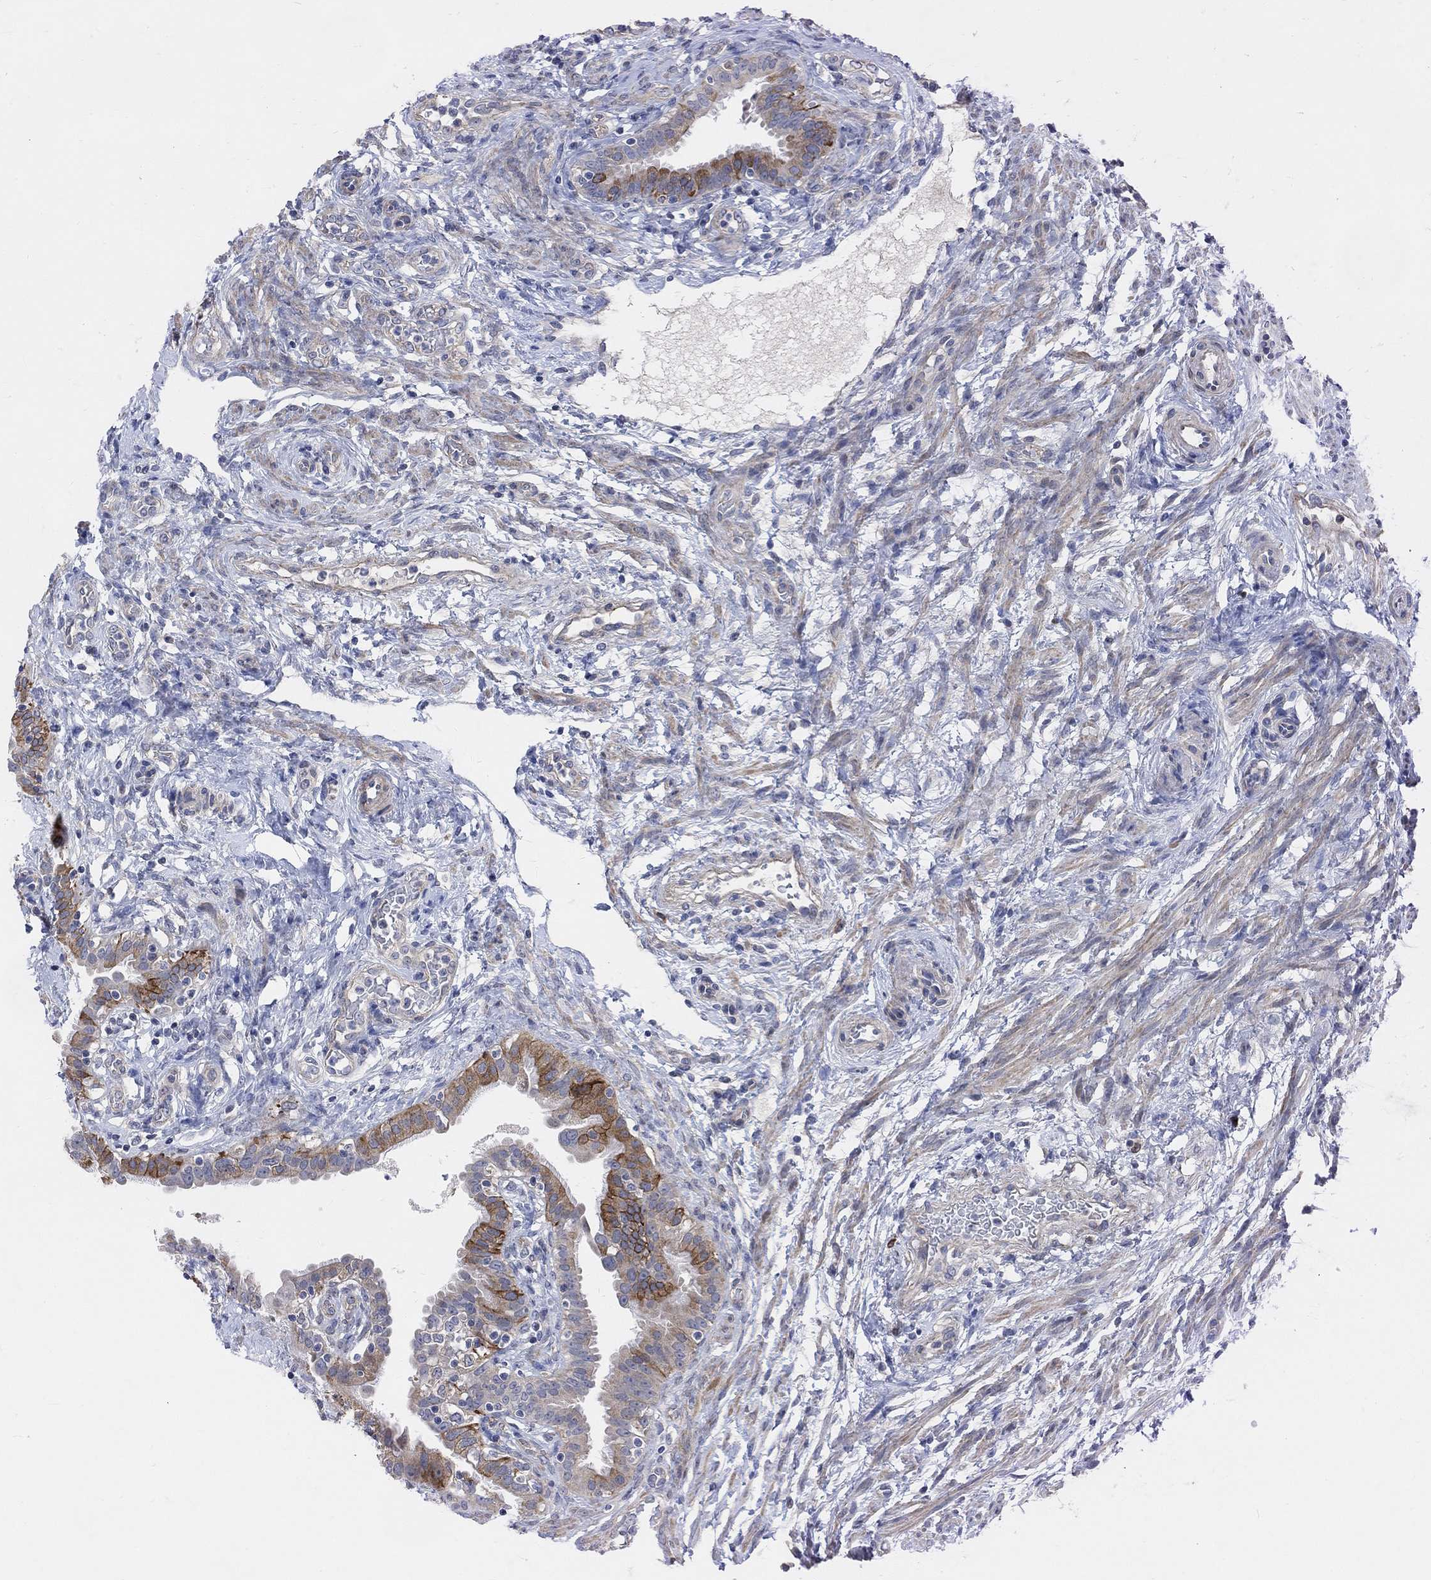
{"staining": {"intensity": "strong", "quantity": "<25%", "location": "cytoplasmic/membranous"}, "tissue": "fallopian tube", "cell_type": "Glandular cells", "image_type": "normal", "snomed": [{"axis": "morphology", "description": "Normal tissue, NOS"}, {"axis": "topography", "description": "Fallopian tube"}, {"axis": "topography", "description": "Ovary"}], "caption": "Immunohistochemistry staining of unremarkable fallopian tube, which exhibits medium levels of strong cytoplasmic/membranous expression in approximately <25% of glandular cells indicating strong cytoplasmic/membranous protein staining. The staining was performed using DAB (3,3'-diaminobenzidine) (brown) for protein detection and nuclei were counterstained in hematoxylin (blue).", "gene": "HCRTR1", "patient": {"sex": "female", "age": 41}}